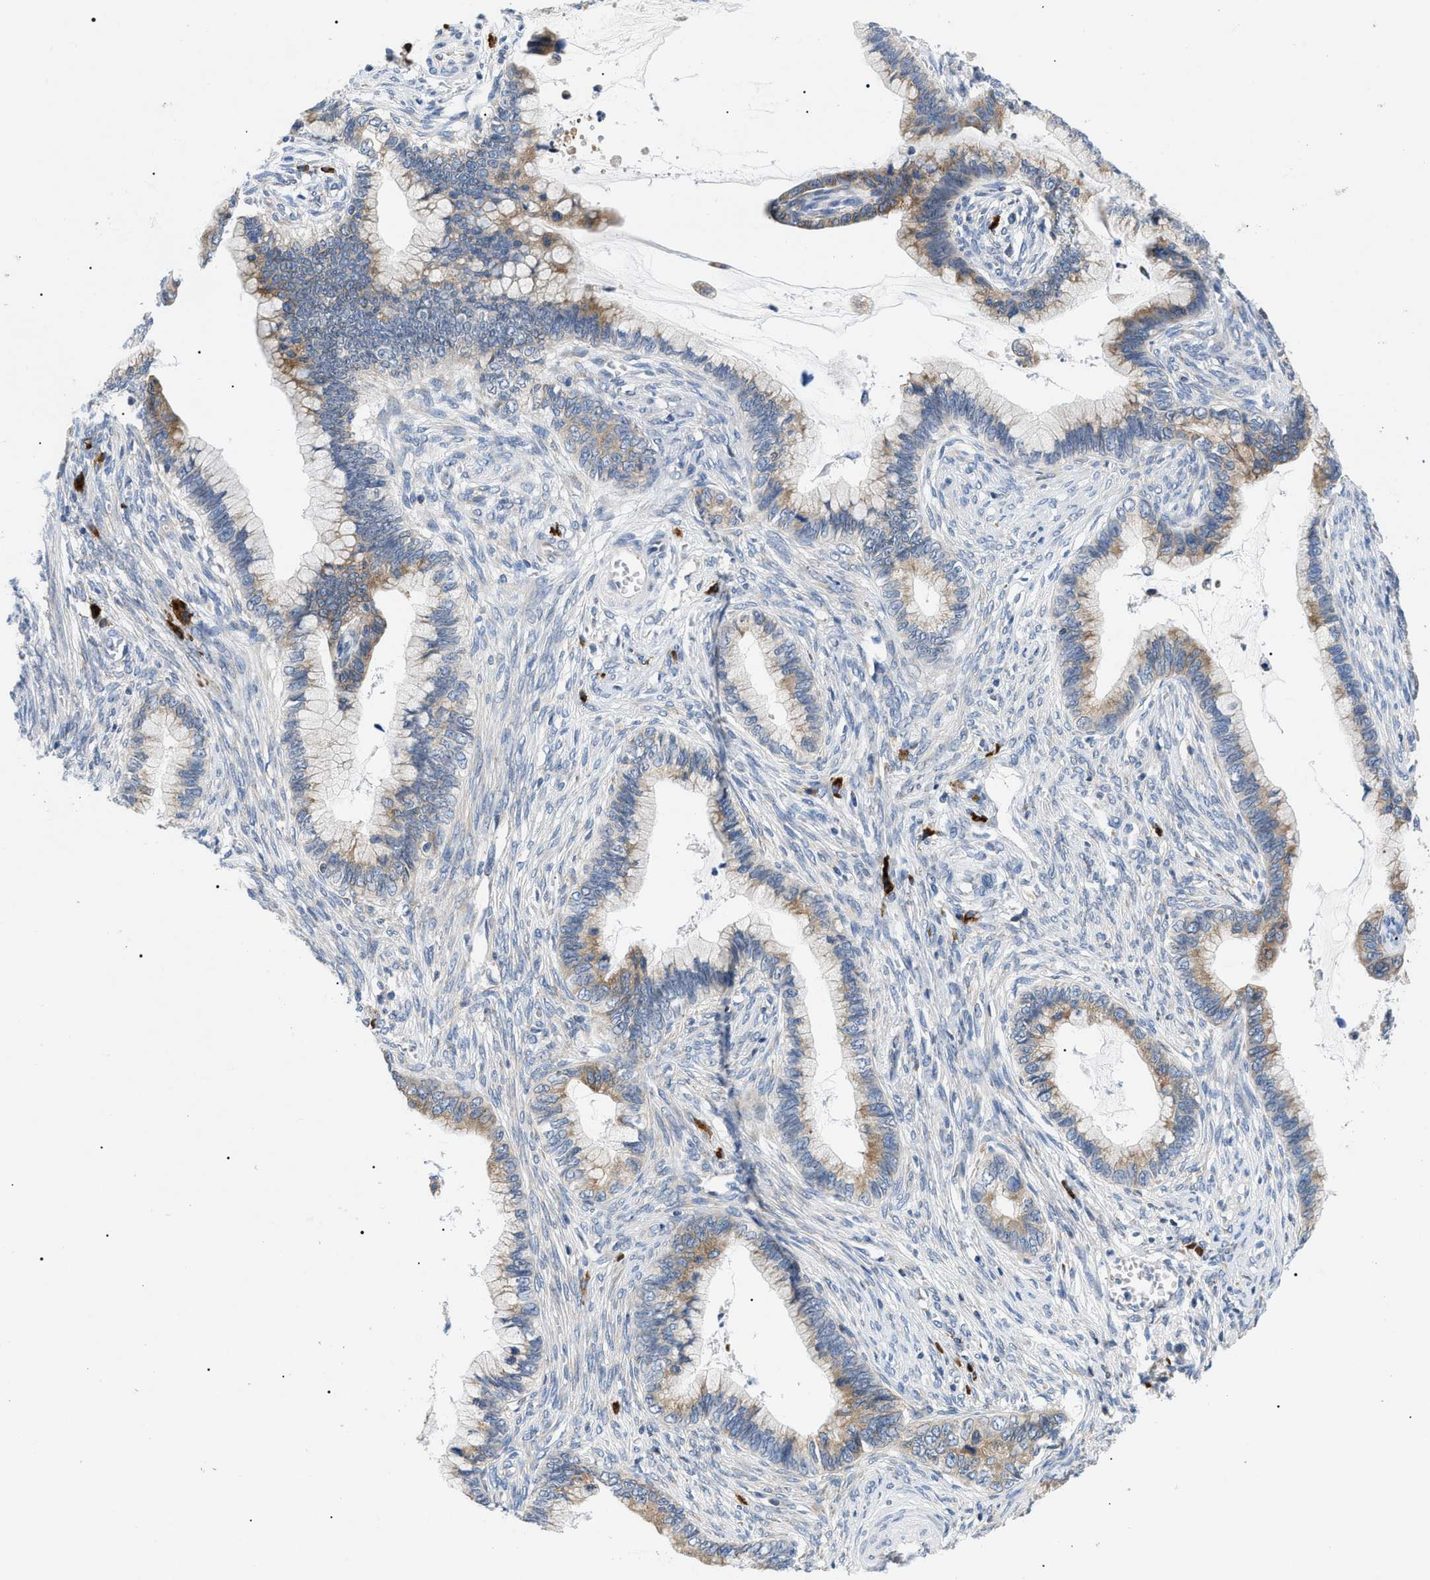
{"staining": {"intensity": "moderate", "quantity": "25%-75%", "location": "cytoplasmic/membranous"}, "tissue": "cervical cancer", "cell_type": "Tumor cells", "image_type": "cancer", "snomed": [{"axis": "morphology", "description": "Adenocarcinoma, NOS"}, {"axis": "topography", "description": "Cervix"}], "caption": "Adenocarcinoma (cervical) stained with DAB IHC displays medium levels of moderate cytoplasmic/membranous positivity in about 25%-75% of tumor cells.", "gene": "DERL1", "patient": {"sex": "female", "age": 44}}